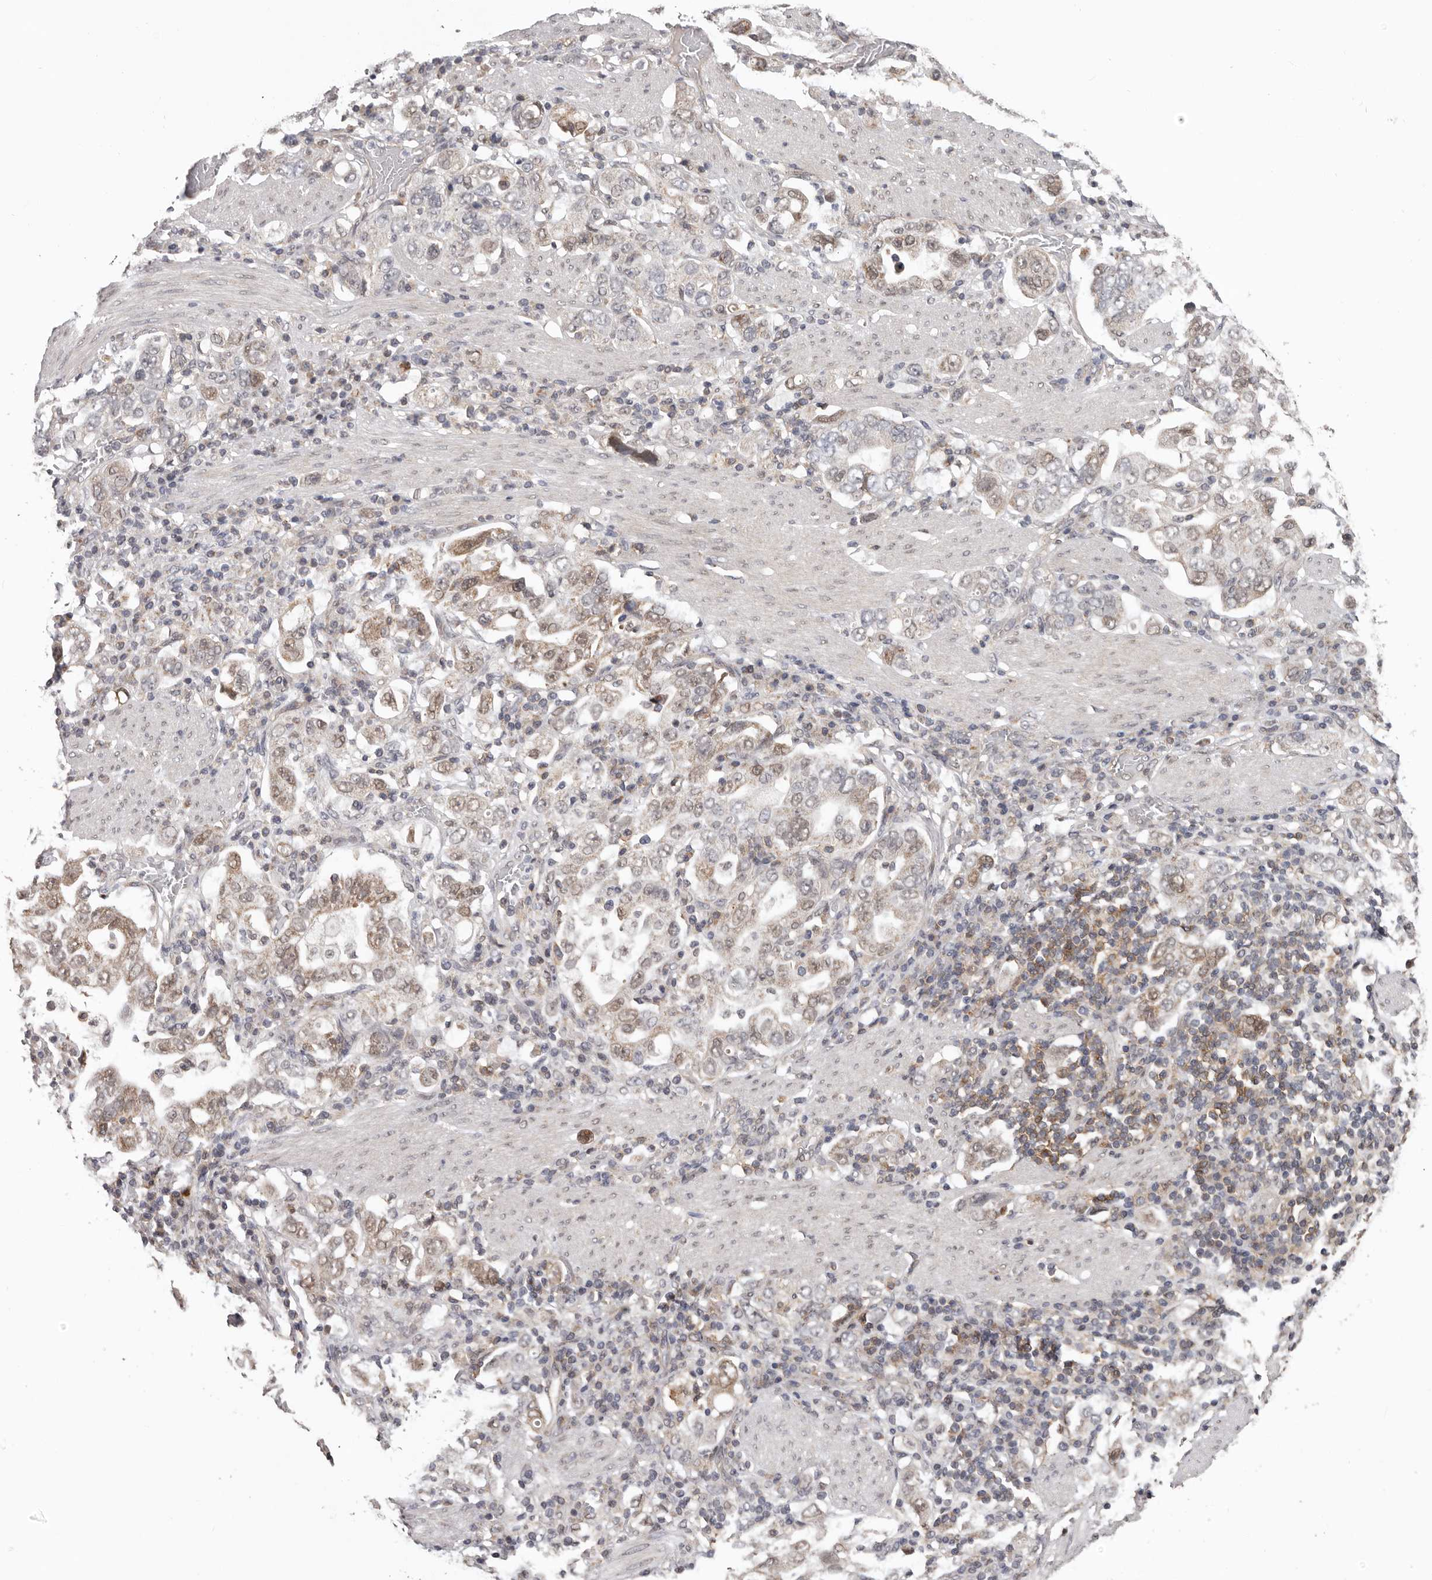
{"staining": {"intensity": "weak", "quantity": "25%-75%", "location": "cytoplasmic/membranous,nuclear"}, "tissue": "stomach cancer", "cell_type": "Tumor cells", "image_type": "cancer", "snomed": [{"axis": "morphology", "description": "Adenocarcinoma, NOS"}, {"axis": "topography", "description": "Stomach, upper"}], "caption": "Immunohistochemistry (IHC) (DAB (3,3'-diaminobenzidine)) staining of human adenocarcinoma (stomach) demonstrates weak cytoplasmic/membranous and nuclear protein positivity in about 25%-75% of tumor cells. Using DAB (brown) and hematoxylin (blue) stains, captured at high magnification using brightfield microscopy.", "gene": "MOGAT2", "patient": {"sex": "male", "age": 62}}